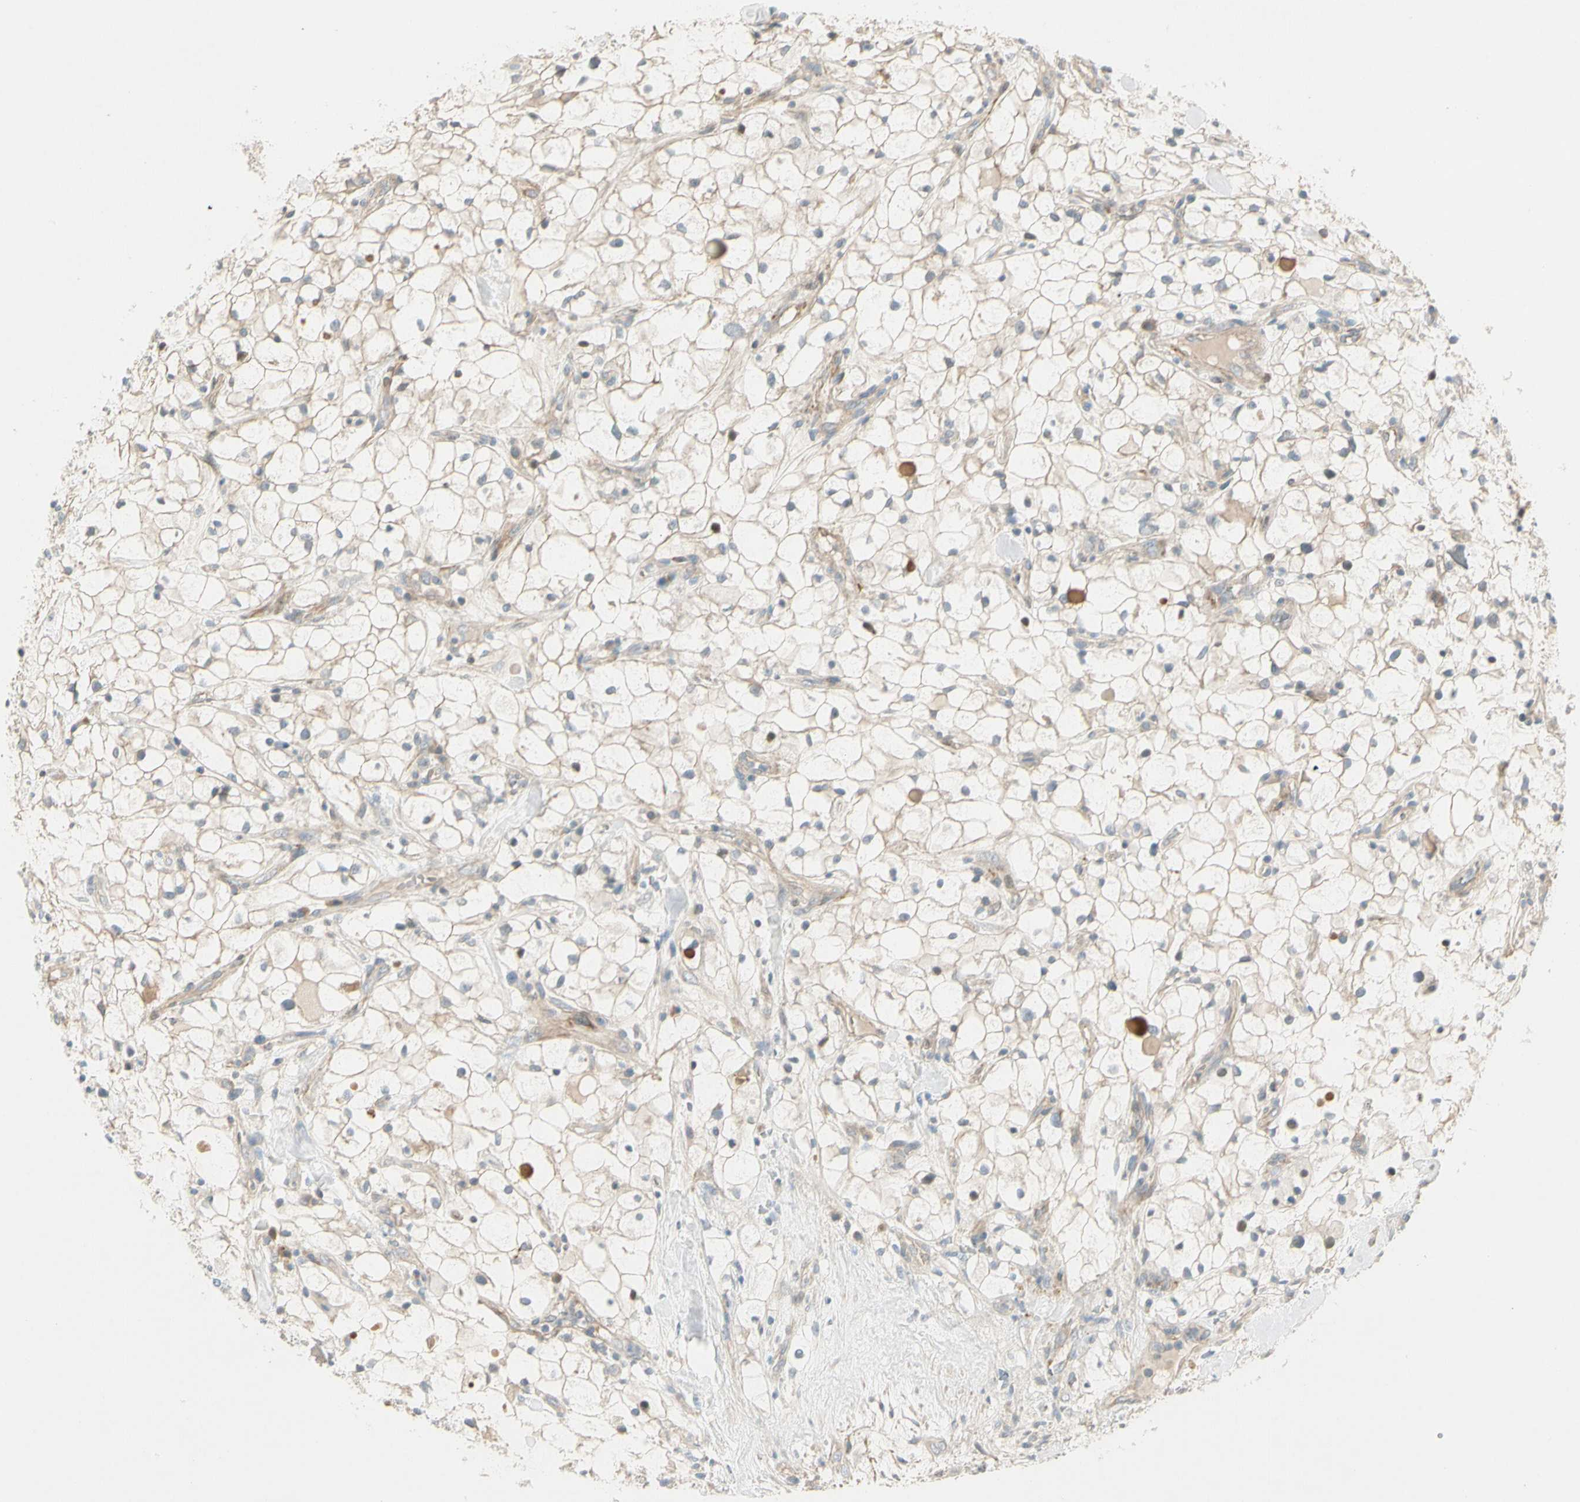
{"staining": {"intensity": "weak", "quantity": ">75%", "location": "cytoplasmic/membranous"}, "tissue": "renal cancer", "cell_type": "Tumor cells", "image_type": "cancer", "snomed": [{"axis": "morphology", "description": "Adenocarcinoma, NOS"}, {"axis": "topography", "description": "Kidney"}], "caption": "Protein staining reveals weak cytoplasmic/membranous staining in approximately >75% of tumor cells in renal adenocarcinoma. The staining was performed using DAB, with brown indicating positive protein expression. Nuclei are stained blue with hematoxylin.", "gene": "ADGRA3", "patient": {"sex": "female", "age": 60}}